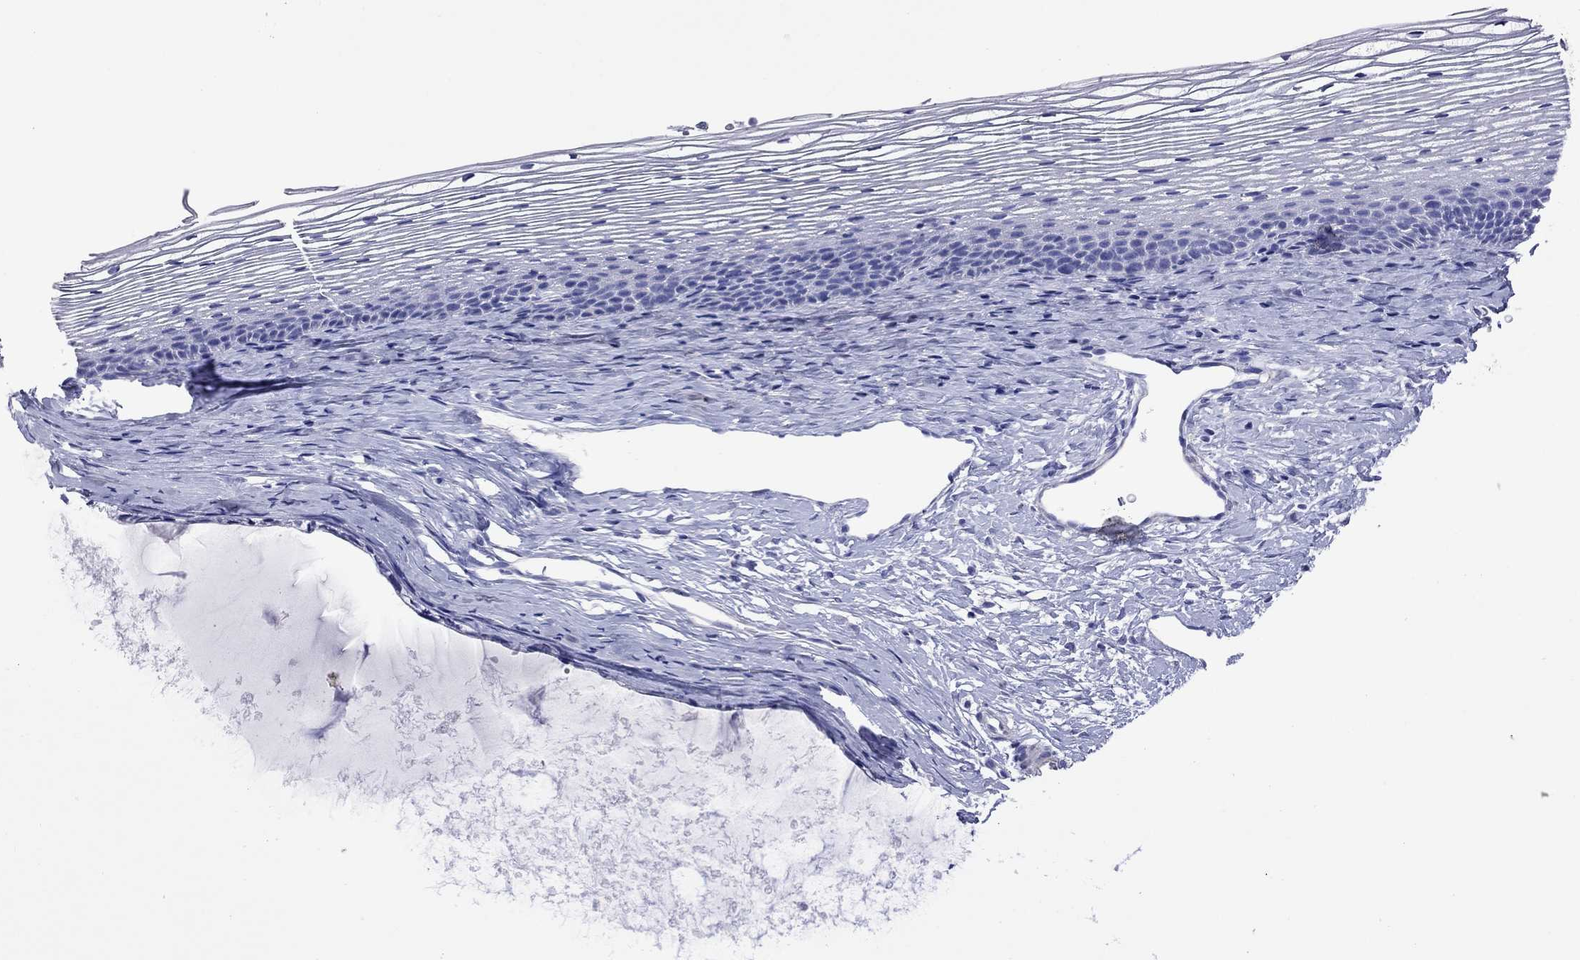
{"staining": {"intensity": "negative", "quantity": "none", "location": "none"}, "tissue": "cervix", "cell_type": "Glandular cells", "image_type": "normal", "snomed": [{"axis": "morphology", "description": "Normal tissue, NOS"}, {"axis": "topography", "description": "Cervix"}], "caption": "Cervix was stained to show a protein in brown. There is no significant expression in glandular cells. (DAB (3,3'-diaminobenzidine) immunohistochemistry (IHC), high magnification).", "gene": "KIAA2012", "patient": {"sex": "female", "age": 39}}